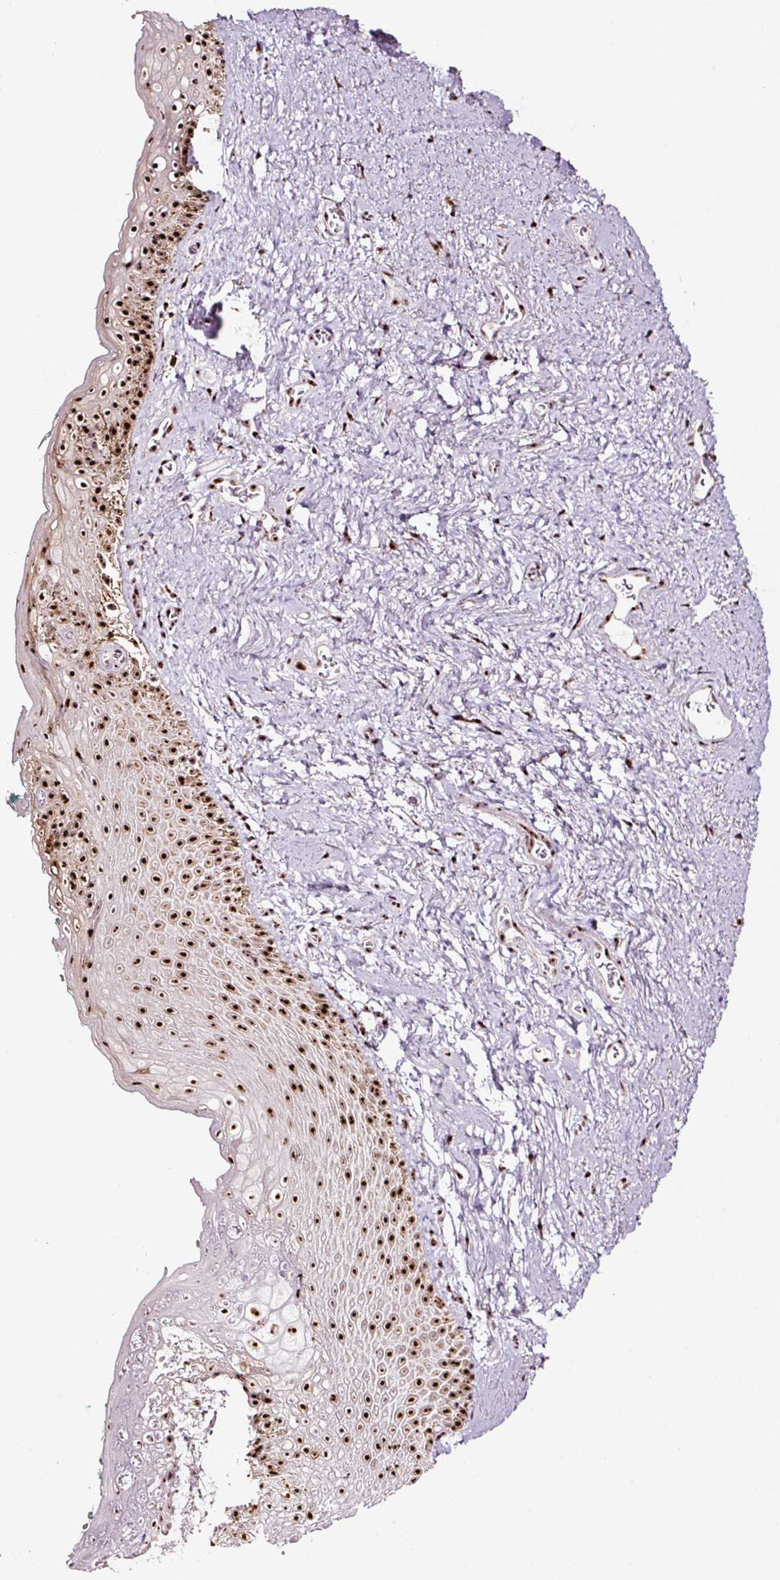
{"staining": {"intensity": "strong", "quantity": ">75%", "location": "nuclear"}, "tissue": "vagina", "cell_type": "Squamous epithelial cells", "image_type": "normal", "snomed": [{"axis": "morphology", "description": "Normal tissue, NOS"}, {"axis": "topography", "description": "Vulva"}, {"axis": "topography", "description": "Vagina"}, {"axis": "topography", "description": "Peripheral nerve tissue"}], "caption": "A high-resolution photomicrograph shows immunohistochemistry staining of normal vagina, which displays strong nuclear expression in approximately >75% of squamous epithelial cells. (DAB IHC with brightfield microscopy, high magnification).", "gene": "GNL3", "patient": {"sex": "female", "age": 66}}